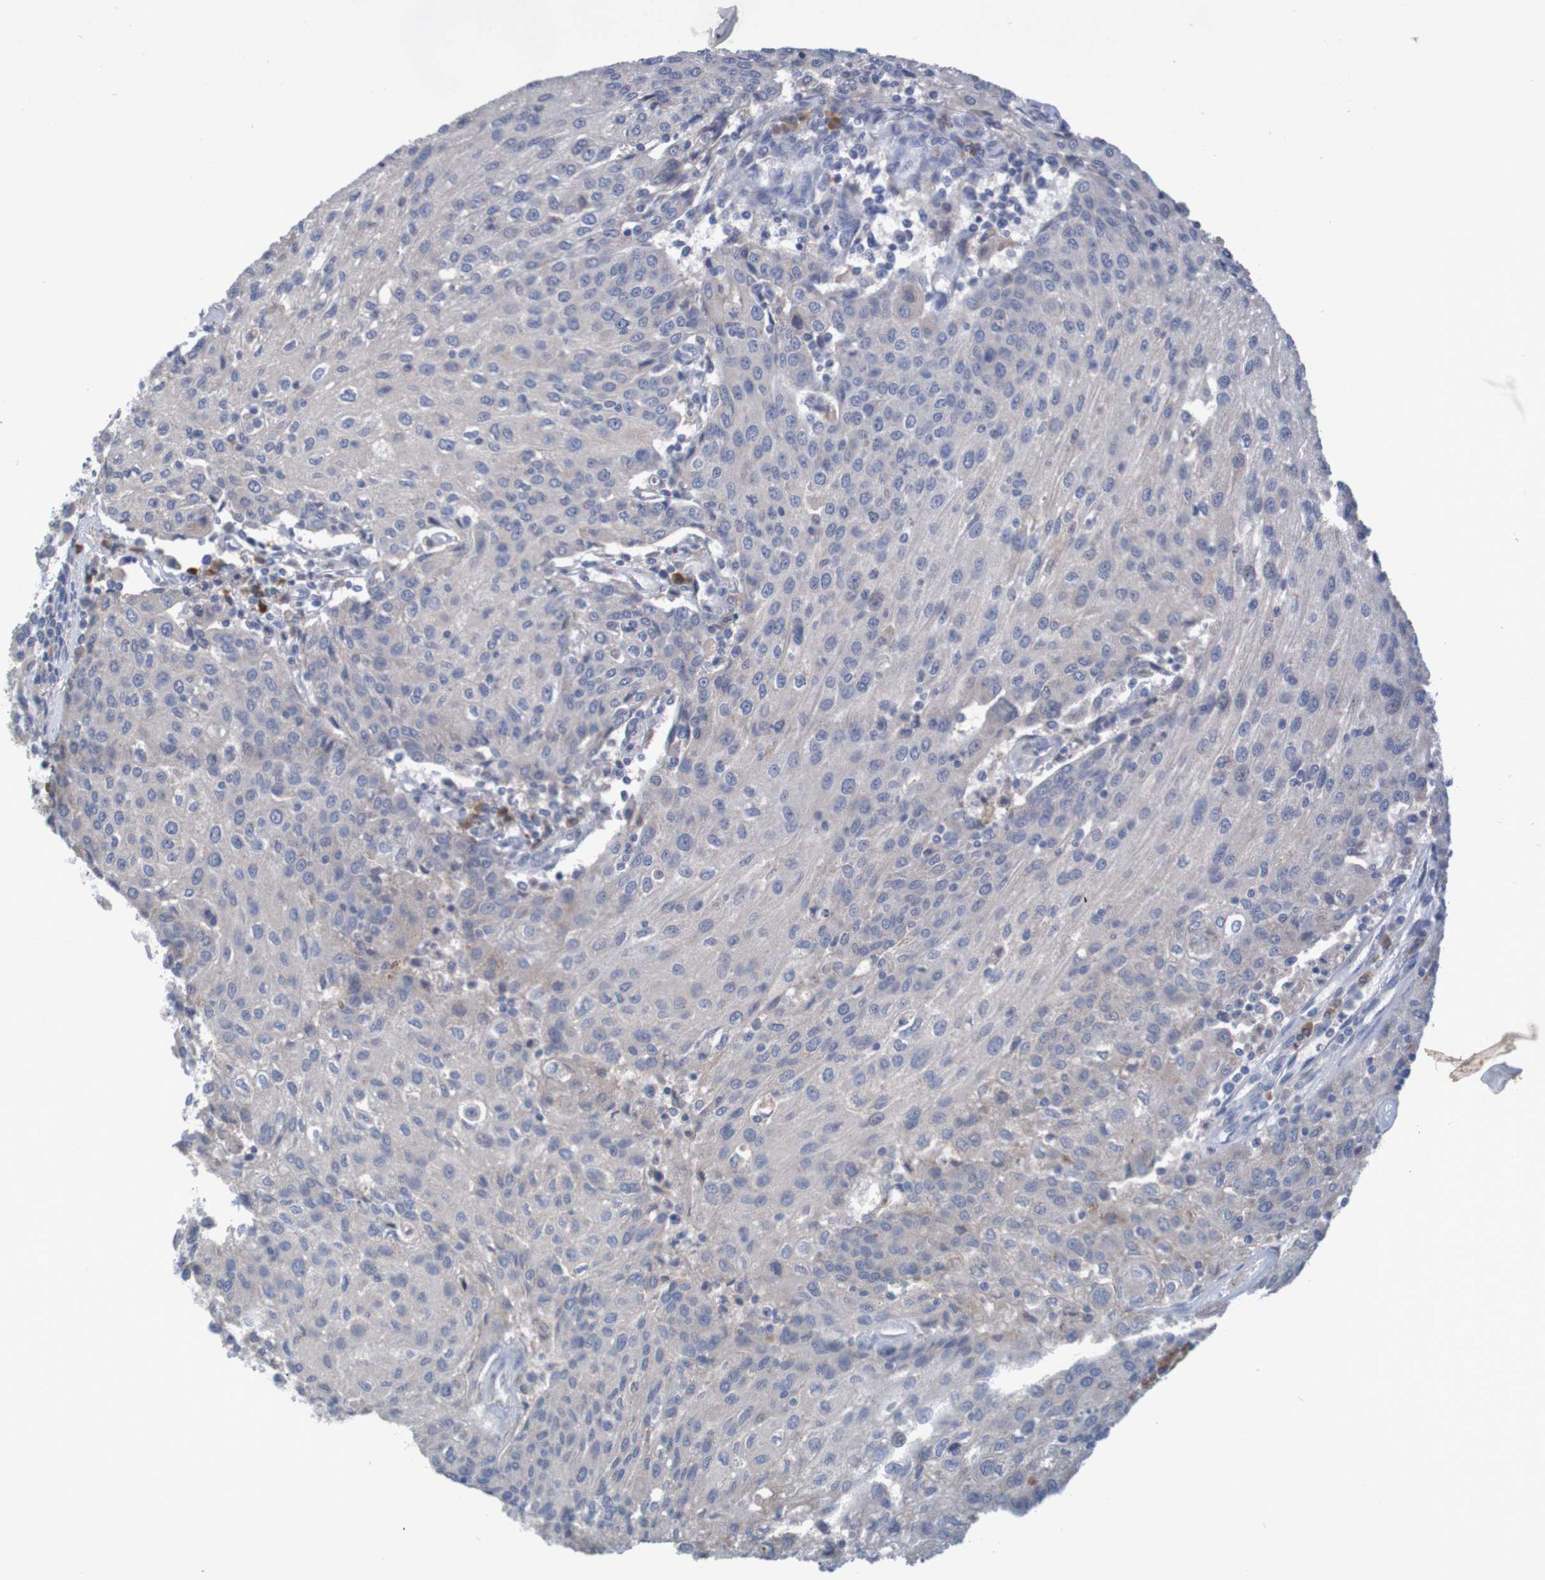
{"staining": {"intensity": "weak", "quantity": "<25%", "location": "cytoplasmic/membranous"}, "tissue": "urothelial cancer", "cell_type": "Tumor cells", "image_type": "cancer", "snomed": [{"axis": "morphology", "description": "Urothelial carcinoma, High grade"}, {"axis": "topography", "description": "Urinary bladder"}], "caption": "There is no significant expression in tumor cells of urothelial cancer.", "gene": "LTA", "patient": {"sex": "female", "age": 85}}